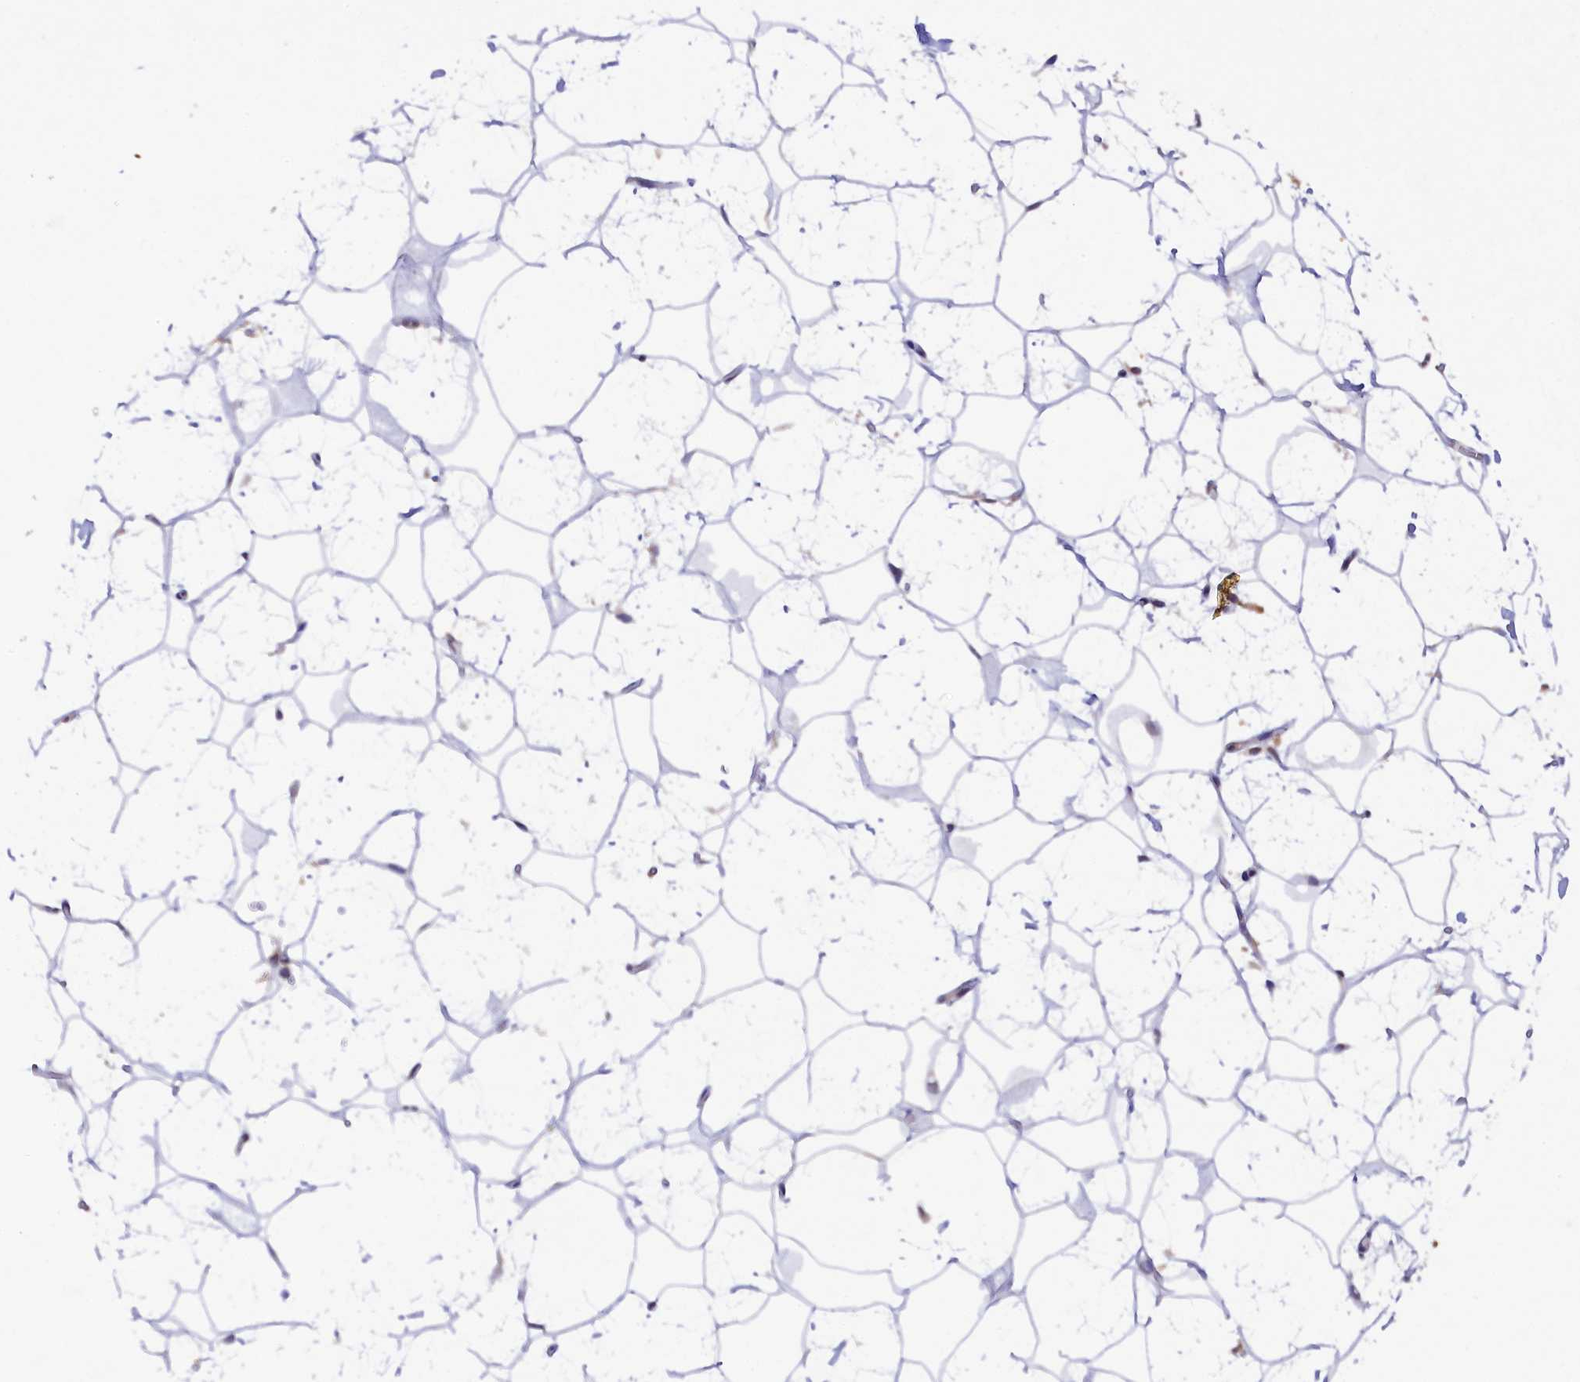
{"staining": {"intensity": "negative", "quantity": "none", "location": "none"}, "tissue": "adipose tissue", "cell_type": "Adipocytes", "image_type": "normal", "snomed": [{"axis": "morphology", "description": "Normal tissue, NOS"}, {"axis": "topography", "description": "Breast"}], "caption": "DAB (3,3'-diaminobenzidine) immunohistochemical staining of unremarkable human adipose tissue demonstrates no significant expression in adipocytes.", "gene": "JPT2", "patient": {"sex": "female", "age": 26}}